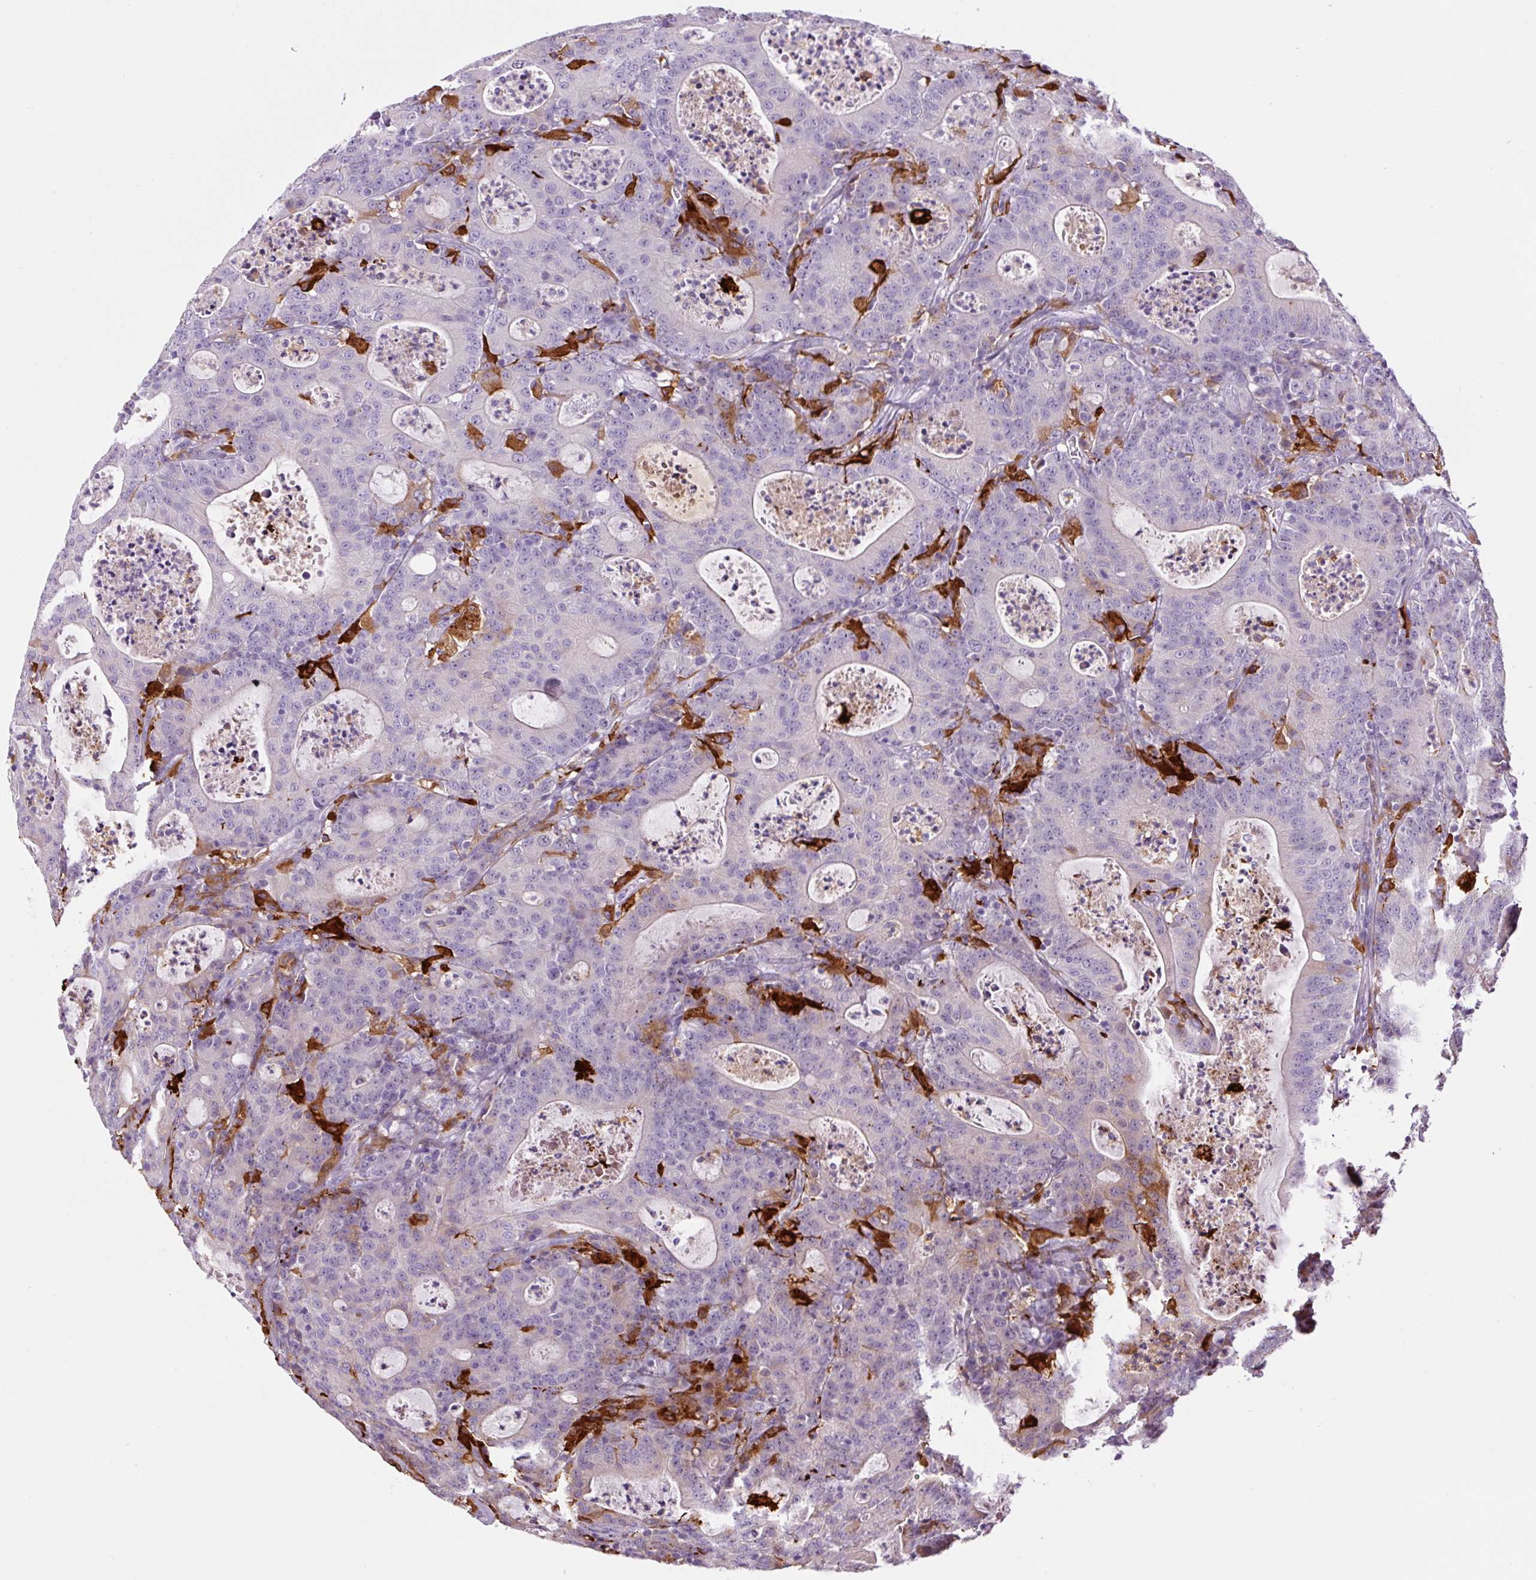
{"staining": {"intensity": "negative", "quantity": "none", "location": "none"}, "tissue": "colorectal cancer", "cell_type": "Tumor cells", "image_type": "cancer", "snomed": [{"axis": "morphology", "description": "Adenocarcinoma, NOS"}, {"axis": "topography", "description": "Colon"}], "caption": "Immunohistochemical staining of human adenocarcinoma (colorectal) exhibits no significant staining in tumor cells.", "gene": "FUT10", "patient": {"sex": "male", "age": 83}}